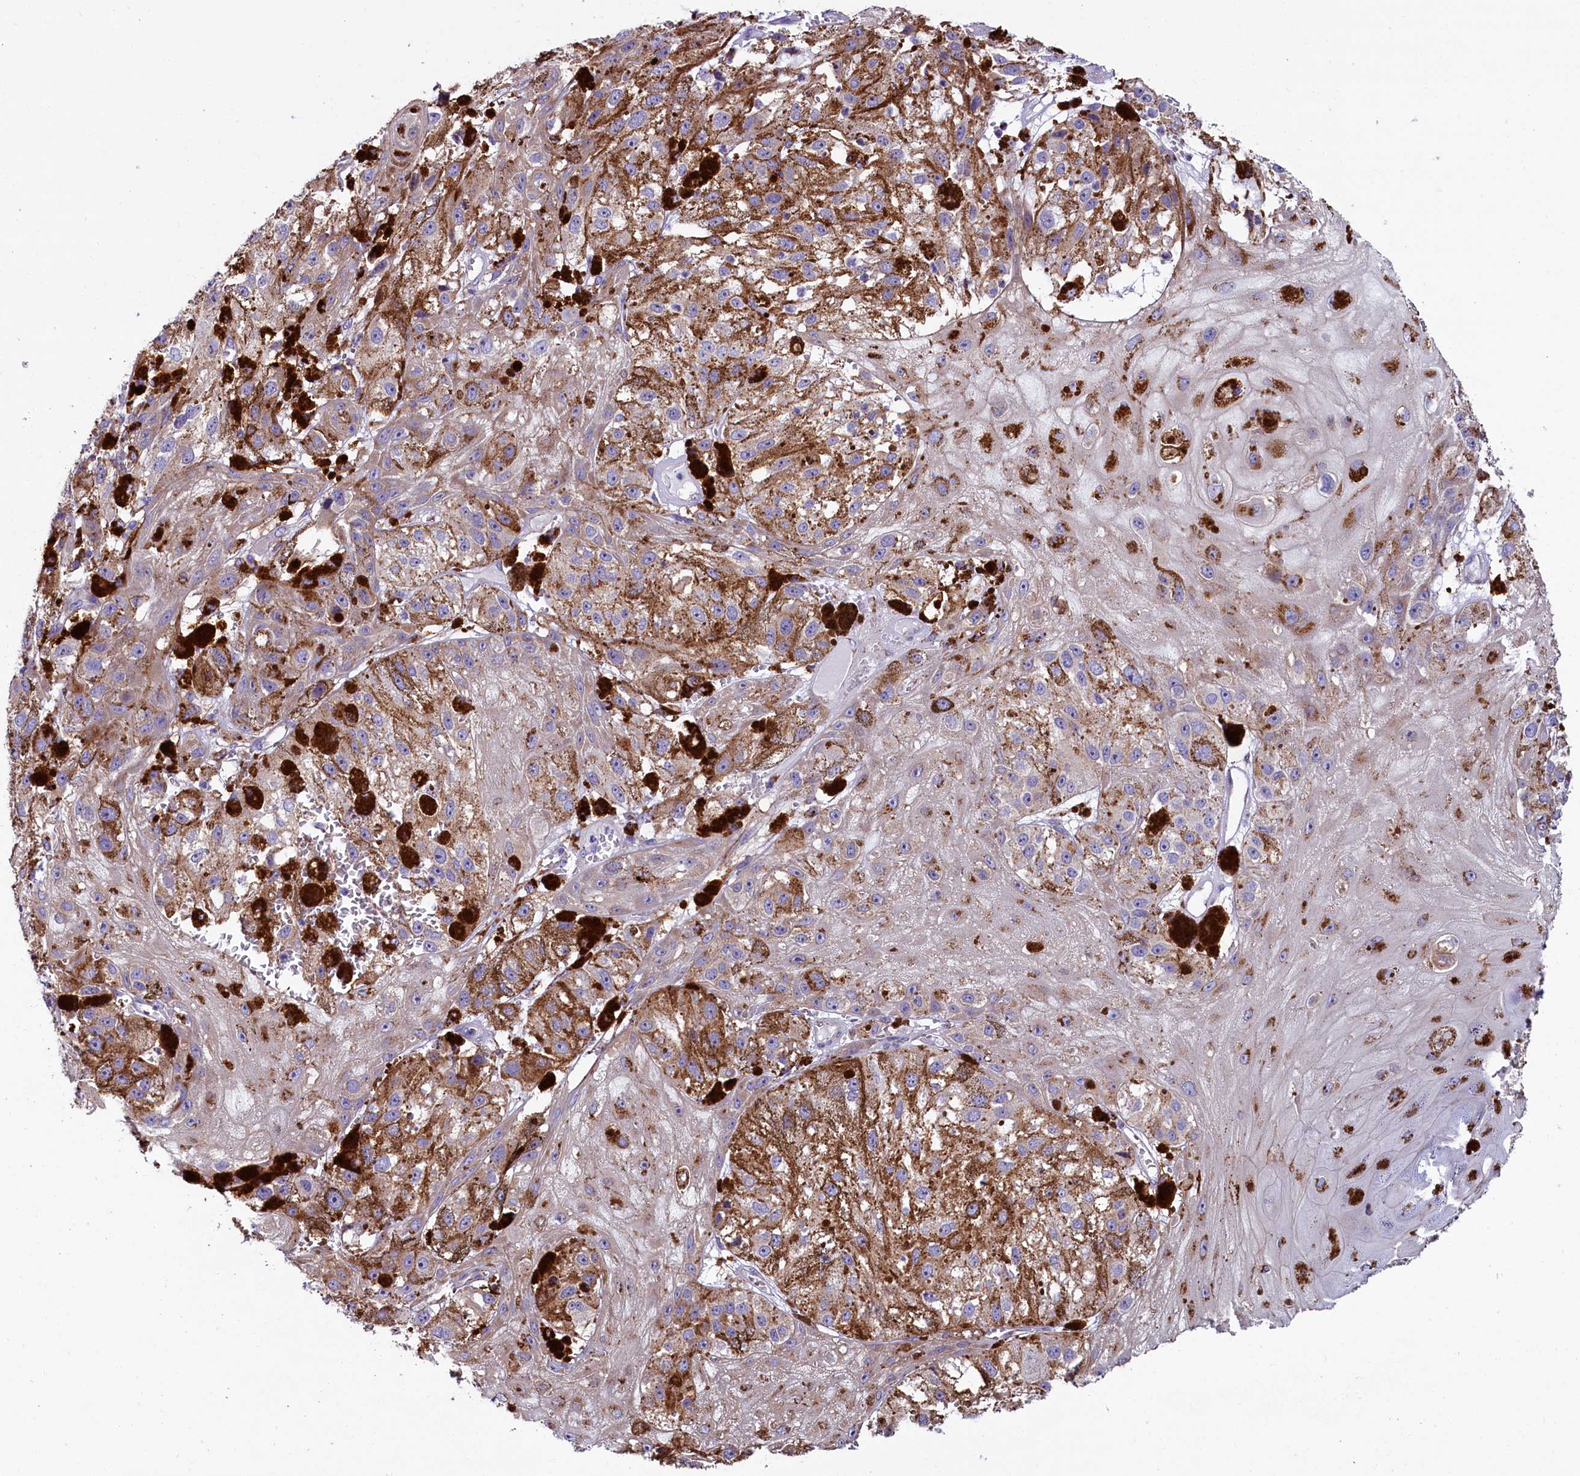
{"staining": {"intensity": "moderate", "quantity": "<25%", "location": "cytoplasmic/membranous"}, "tissue": "melanoma", "cell_type": "Tumor cells", "image_type": "cancer", "snomed": [{"axis": "morphology", "description": "Malignant melanoma, NOS"}, {"axis": "topography", "description": "Skin"}], "caption": "Protein analysis of melanoma tissue demonstrates moderate cytoplasmic/membranous expression in about <25% of tumor cells.", "gene": "IL20RA", "patient": {"sex": "male", "age": 88}}